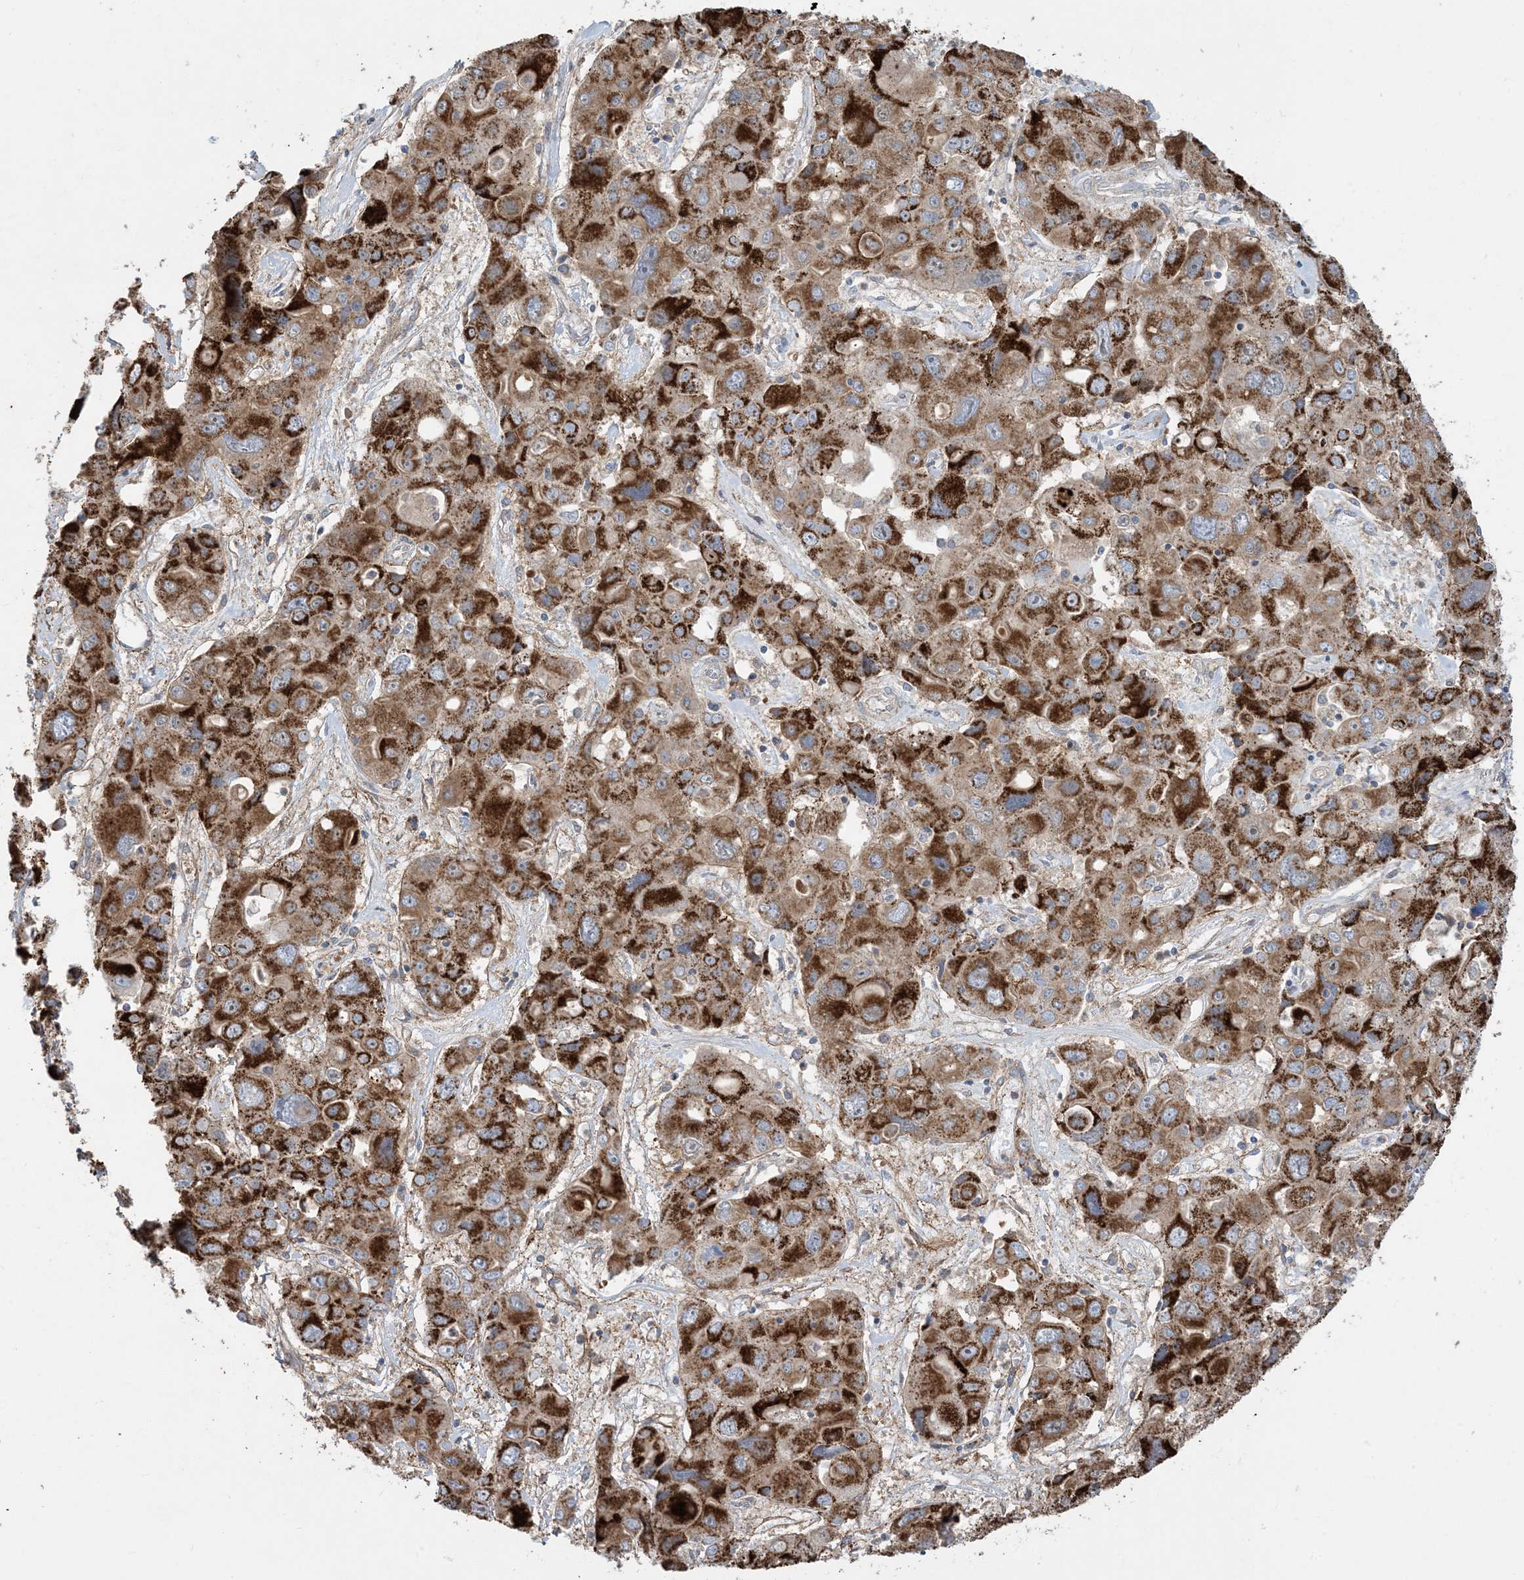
{"staining": {"intensity": "strong", "quantity": ">75%", "location": "cytoplasmic/membranous"}, "tissue": "liver cancer", "cell_type": "Tumor cells", "image_type": "cancer", "snomed": [{"axis": "morphology", "description": "Cholangiocarcinoma"}, {"axis": "topography", "description": "Liver"}], "caption": "IHC histopathology image of liver cholangiocarcinoma stained for a protein (brown), which demonstrates high levels of strong cytoplasmic/membranous staining in about >75% of tumor cells.", "gene": "ECHDC1", "patient": {"sex": "male", "age": 67}}